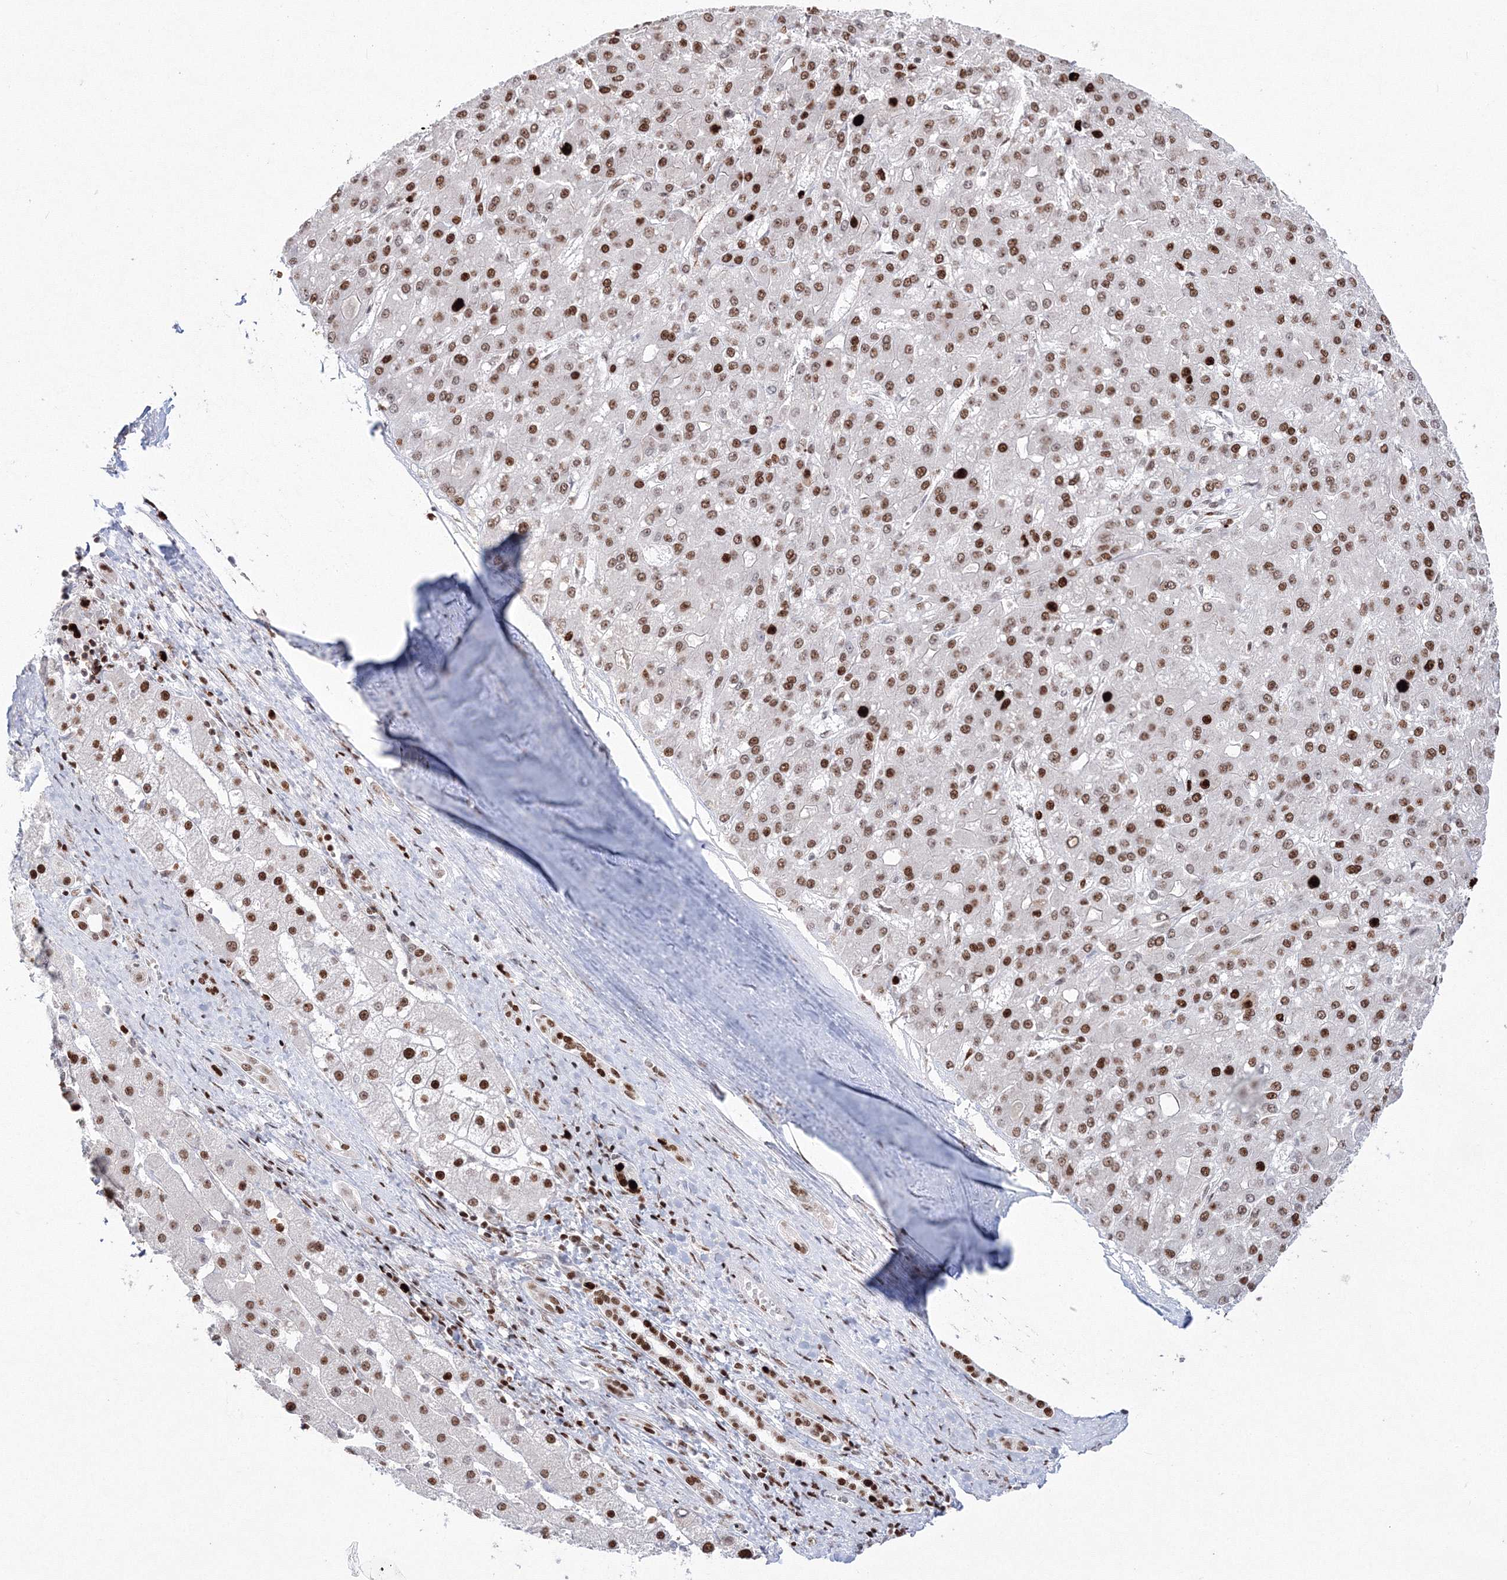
{"staining": {"intensity": "strong", "quantity": ">75%", "location": "nuclear"}, "tissue": "liver cancer", "cell_type": "Tumor cells", "image_type": "cancer", "snomed": [{"axis": "morphology", "description": "Carcinoma, Hepatocellular, NOS"}, {"axis": "topography", "description": "Liver"}], "caption": "Liver cancer stained with a protein marker shows strong staining in tumor cells.", "gene": "LIG1", "patient": {"sex": "male", "age": 67}}